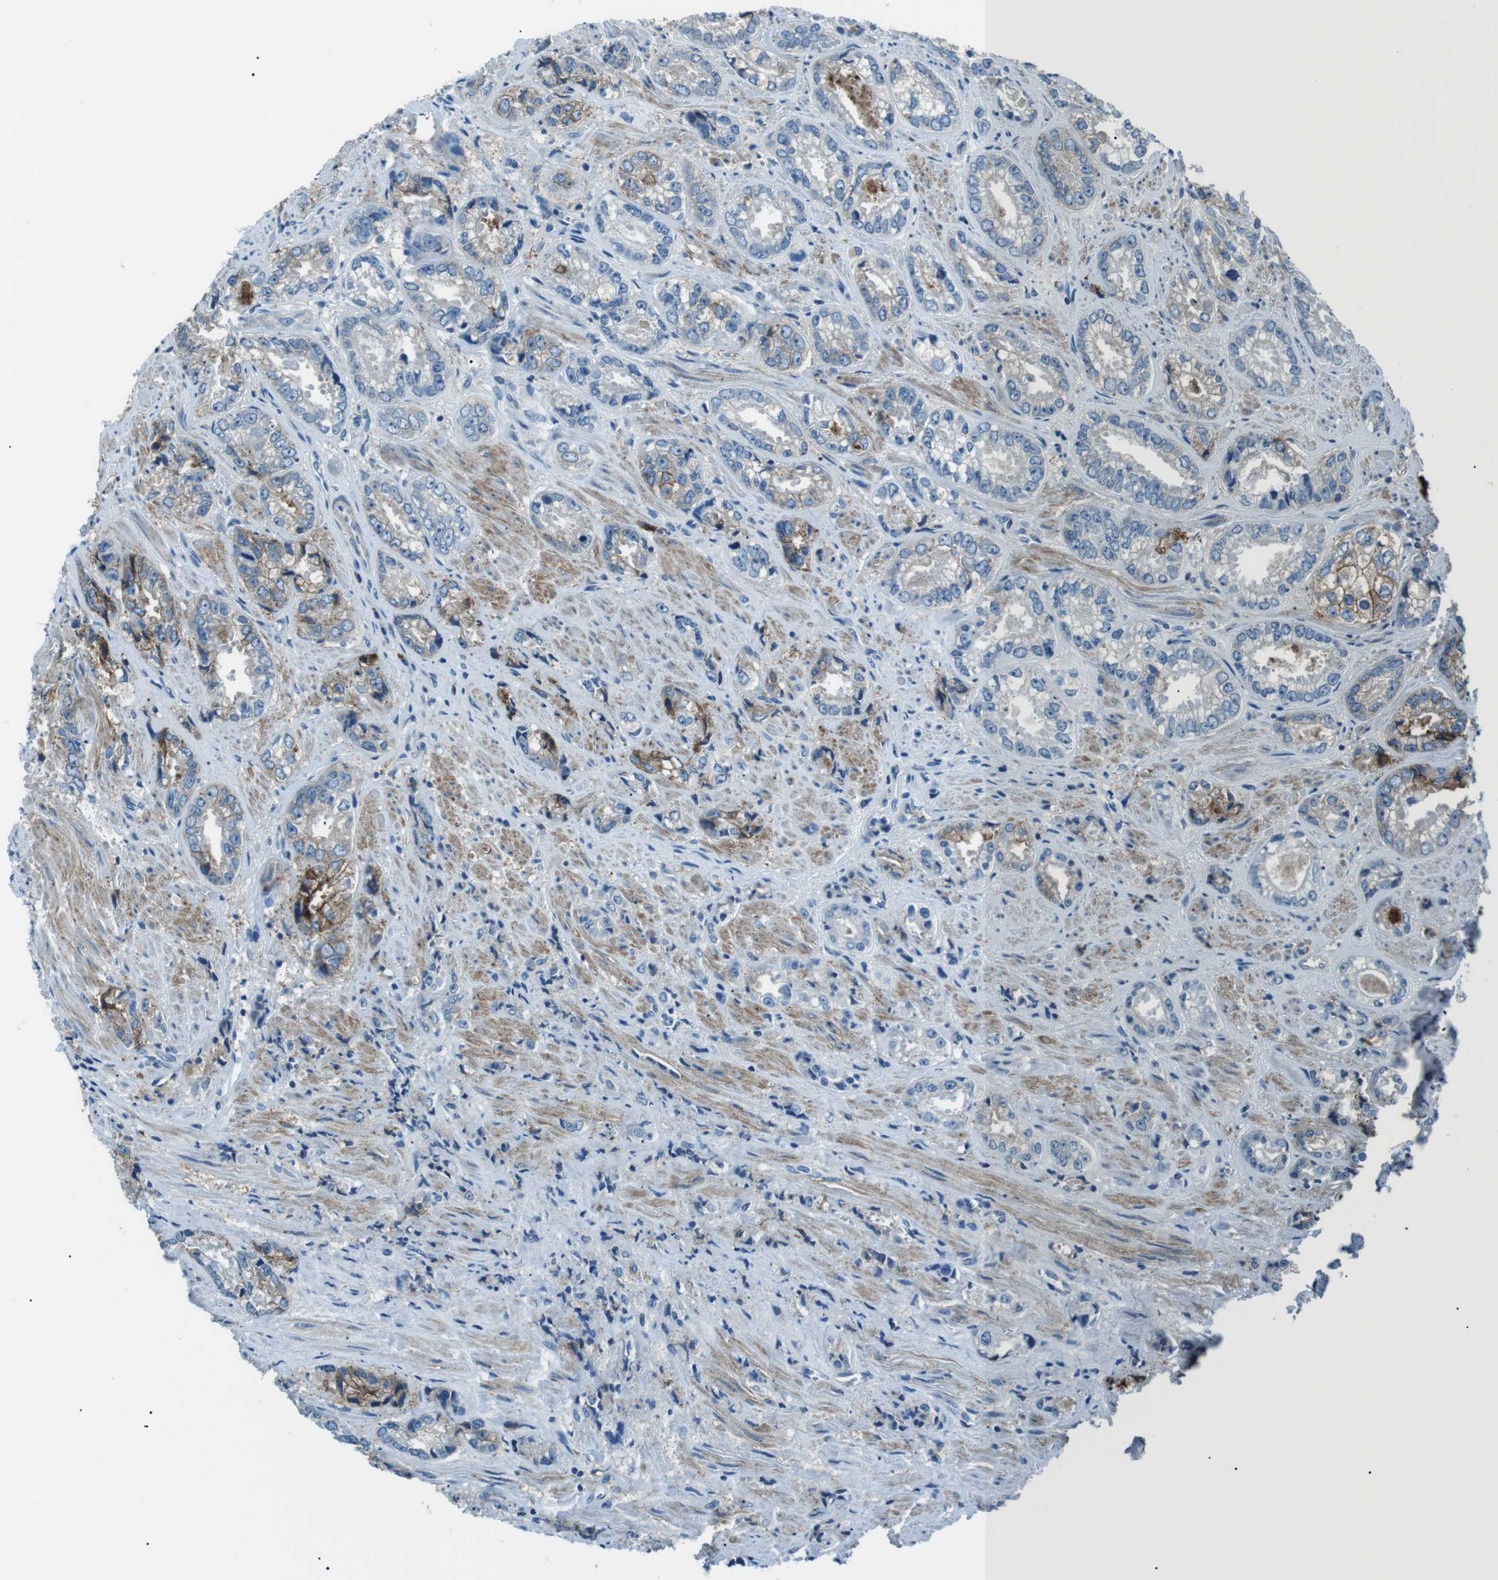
{"staining": {"intensity": "moderate", "quantity": "<25%", "location": "cytoplasmic/membranous"}, "tissue": "prostate cancer", "cell_type": "Tumor cells", "image_type": "cancer", "snomed": [{"axis": "morphology", "description": "Adenocarcinoma, High grade"}, {"axis": "topography", "description": "Prostate"}], "caption": "The photomicrograph exhibits immunohistochemical staining of prostate cancer (high-grade adenocarcinoma). There is moderate cytoplasmic/membranous expression is present in approximately <25% of tumor cells. (IHC, brightfield microscopy, high magnification).", "gene": "ST6GAL1", "patient": {"sex": "male", "age": 61}}